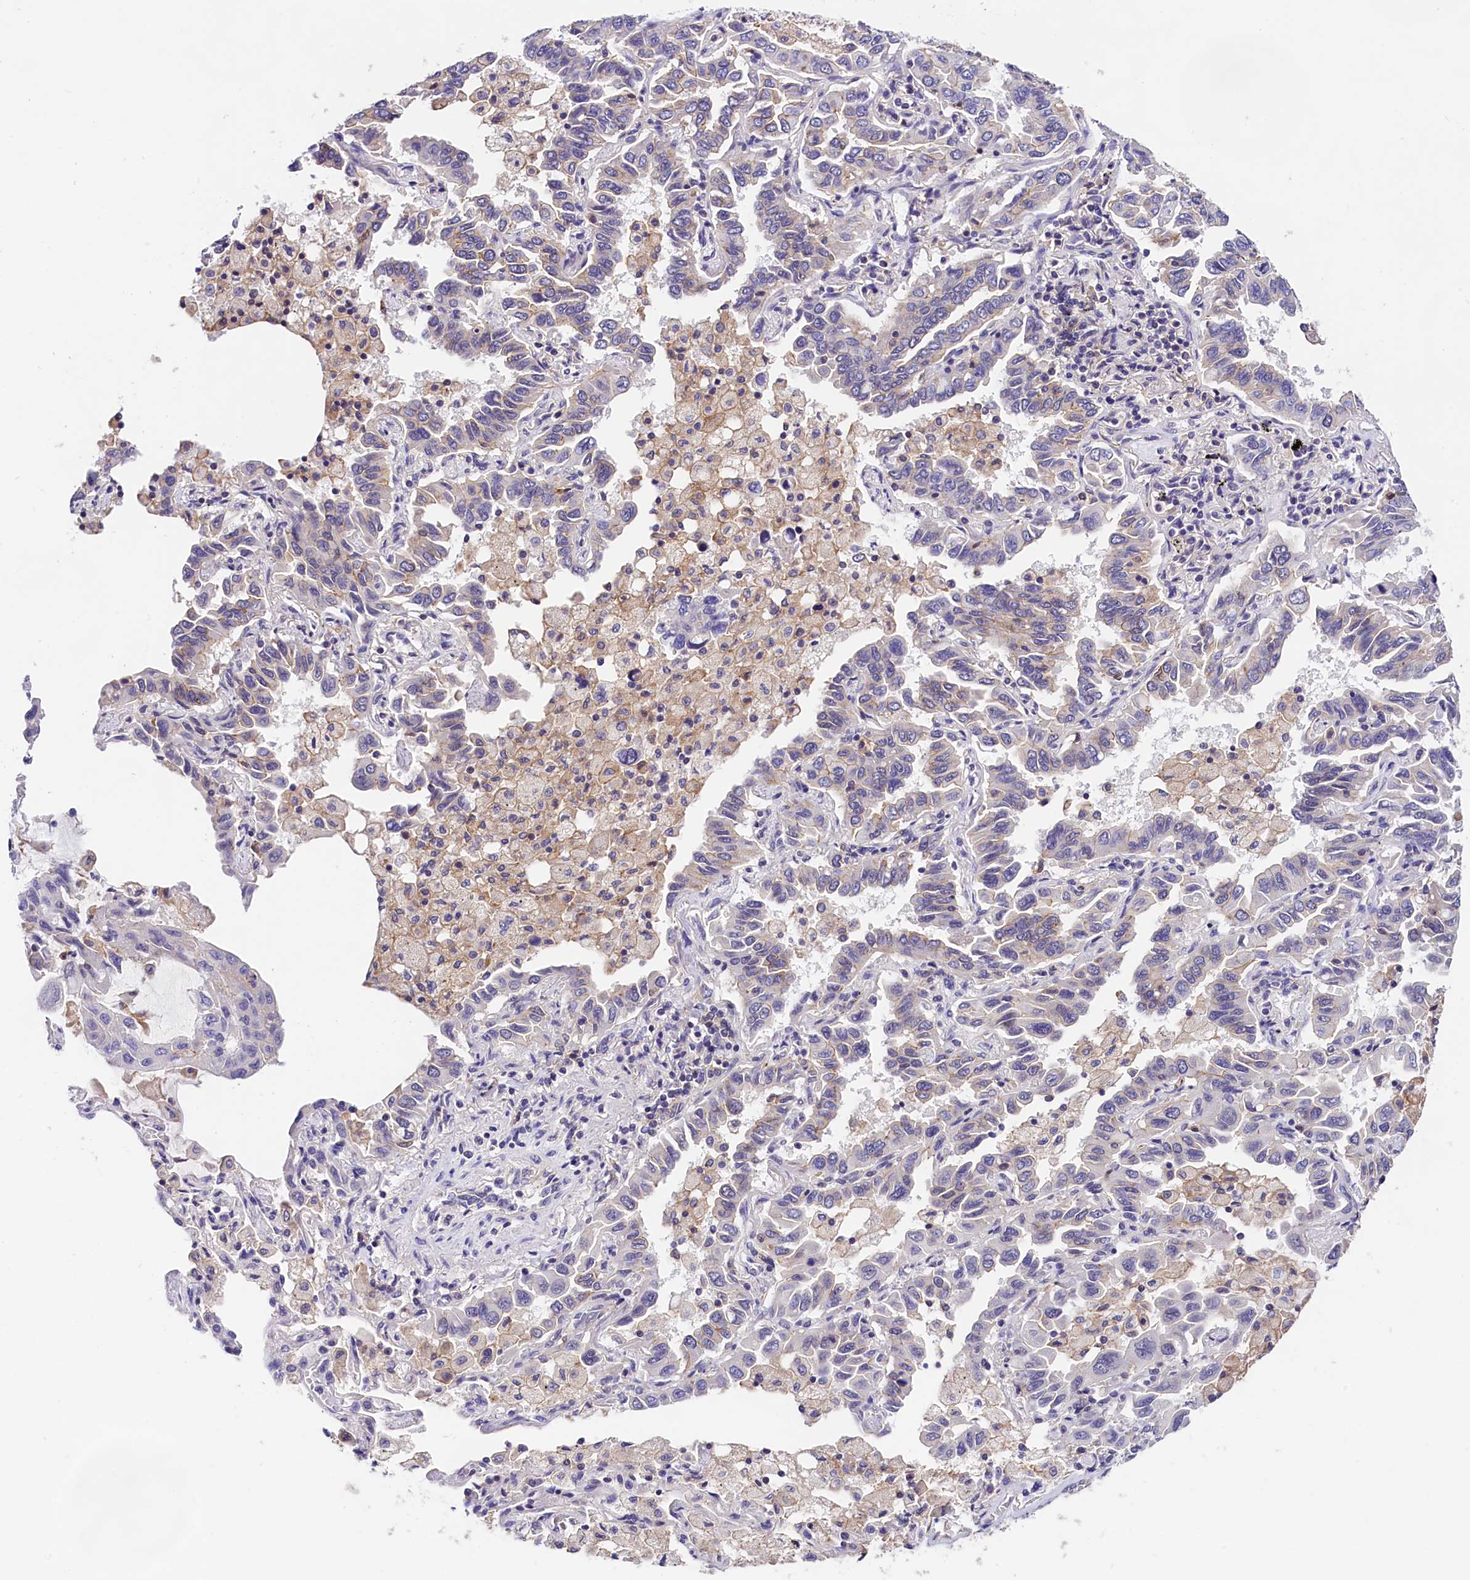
{"staining": {"intensity": "negative", "quantity": "none", "location": "none"}, "tissue": "lung cancer", "cell_type": "Tumor cells", "image_type": "cancer", "snomed": [{"axis": "morphology", "description": "Adenocarcinoma, NOS"}, {"axis": "topography", "description": "Lung"}], "caption": "The IHC image has no significant positivity in tumor cells of lung cancer tissue.", "gene": "OAS3", "patient": {"sex": "male", "age": 64}}